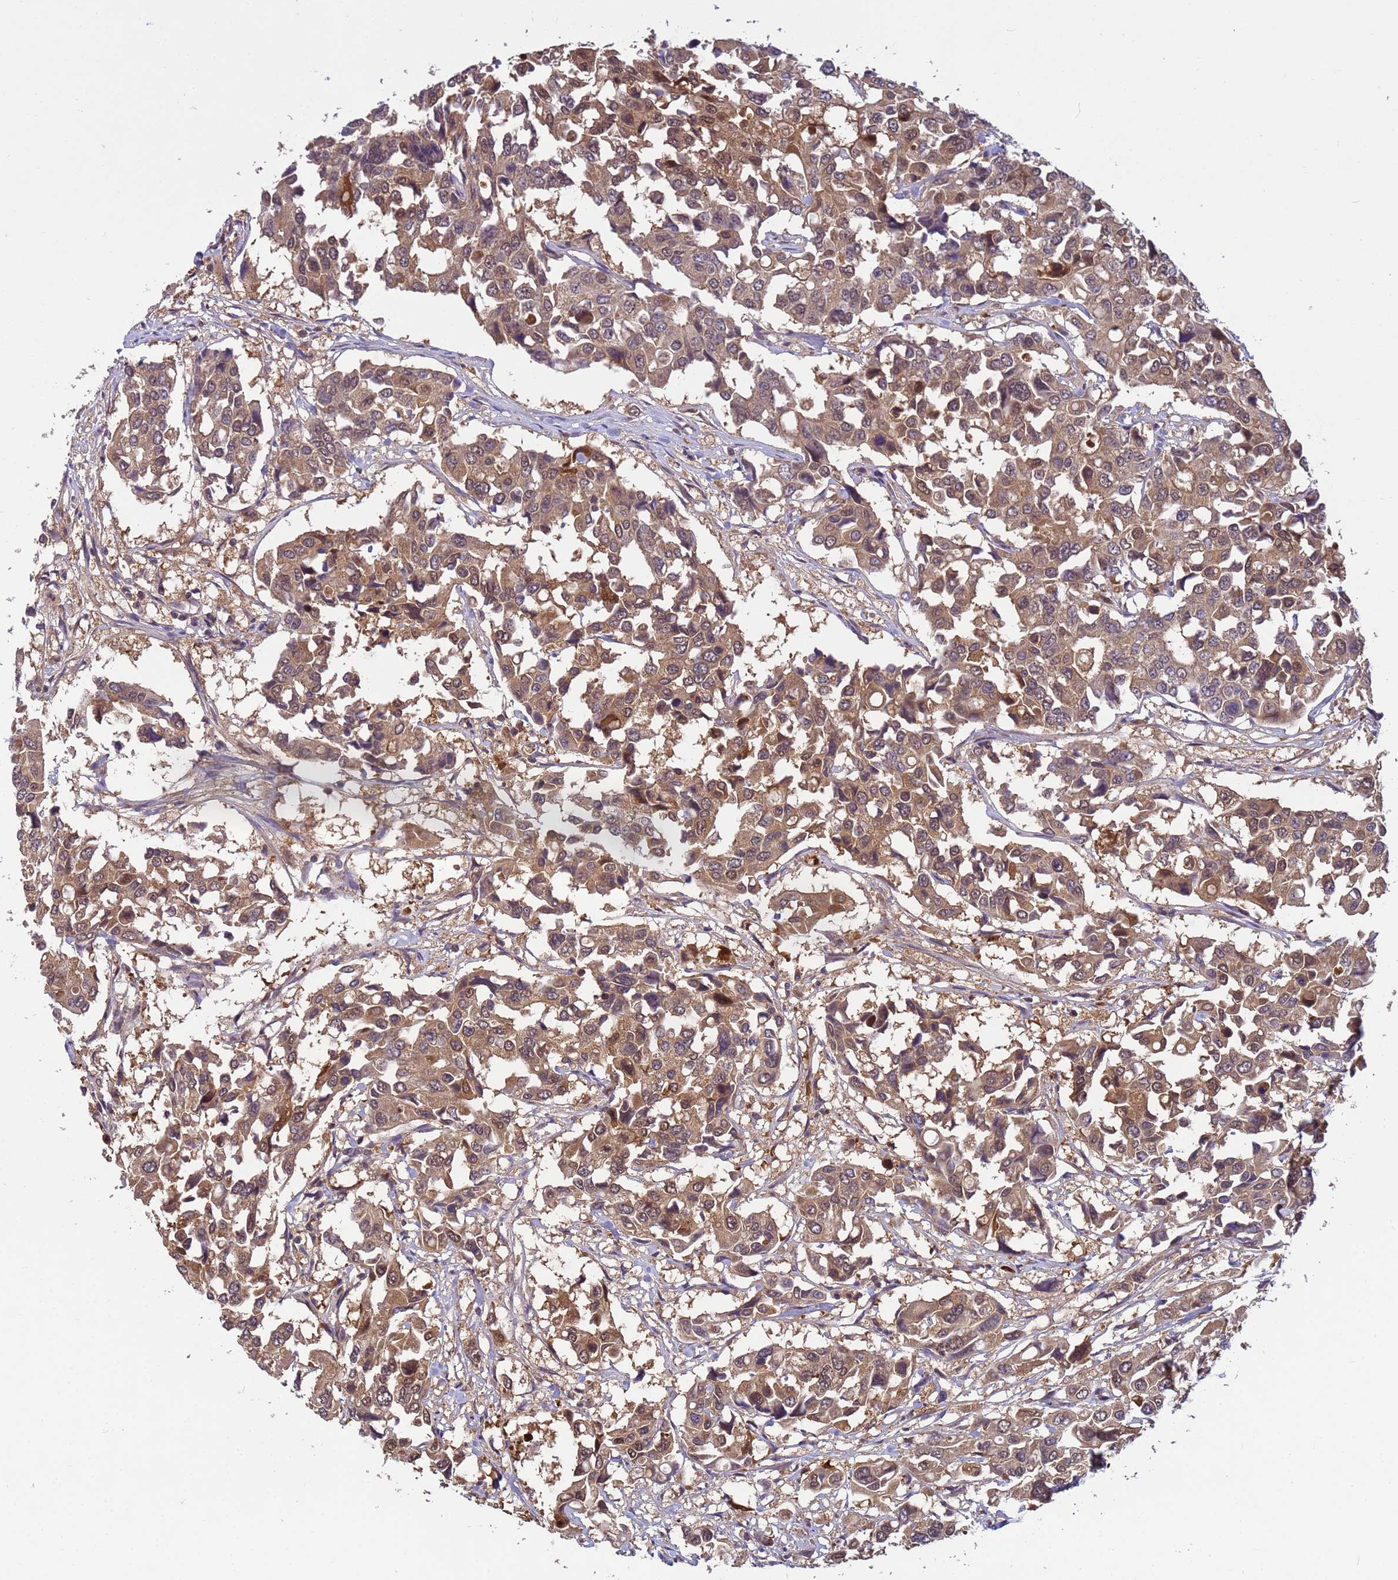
{"staining": {"intensity": "moderate", "quantity": ">75%", "location": "cytoplasmic/membranous,nuclear"}, "tissue": "colorectal cancer", "cell_type": "Tumor cells", "image_type": "cancer", "snomed": [{"axis": "morphology", "description": "Adenocarcinoma, NOS"}, {"axis": "topography", "description": "Colon"}], "caption": "Colorectal cancer (adenocarcinoma) was stained to show a protein in brown. There is medium levels of moderate cytoplasmic/membranous and nuclear expression in about >75% of tumor cells.", "gene": "NPEPPS", "patient": {"sex": "male", "age": 77}}